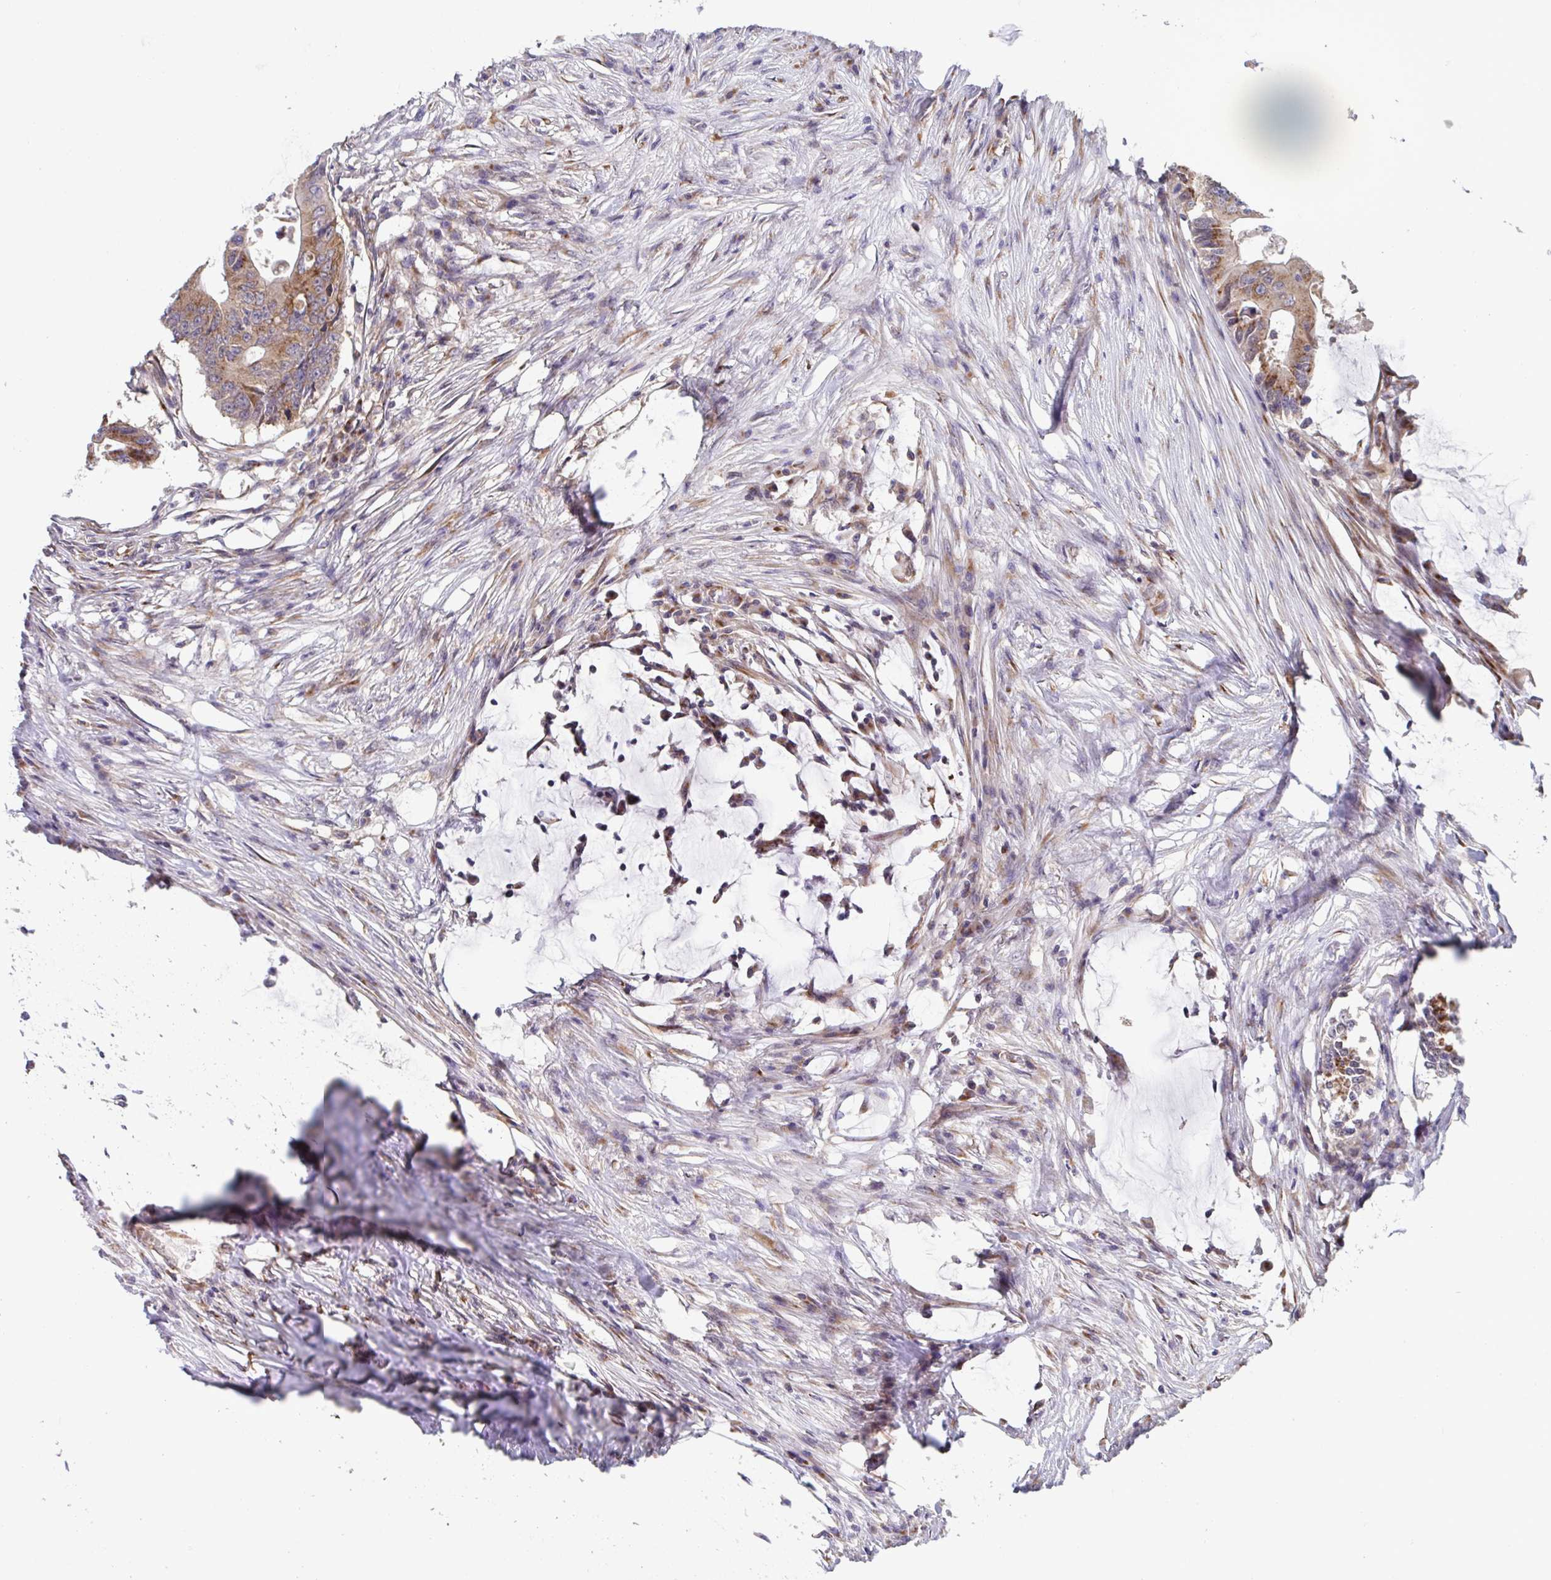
{"staining": {"intensity": "moderate", "quantity": ">75%", "location": "cytoplasmic/membranous"}, "tissue": "colorectal cancer", "cell_type": "Tumor cells", "image_type": "cancer", "snomed": [{"axis": "morphology", "description": "Adenocarcinoma, NOS"}, {"axis": "topography", "description": "Colon"}], "caption": "A micrograph of human adenocarcinoma (colorectal) stained for a protein shows moderate cytoplasmic/membranous brown staining in tumor cells. Nuclei are stained in blue.", "gene": "ATP5MJ", "patient": {"sex": "male", "age": 71}}